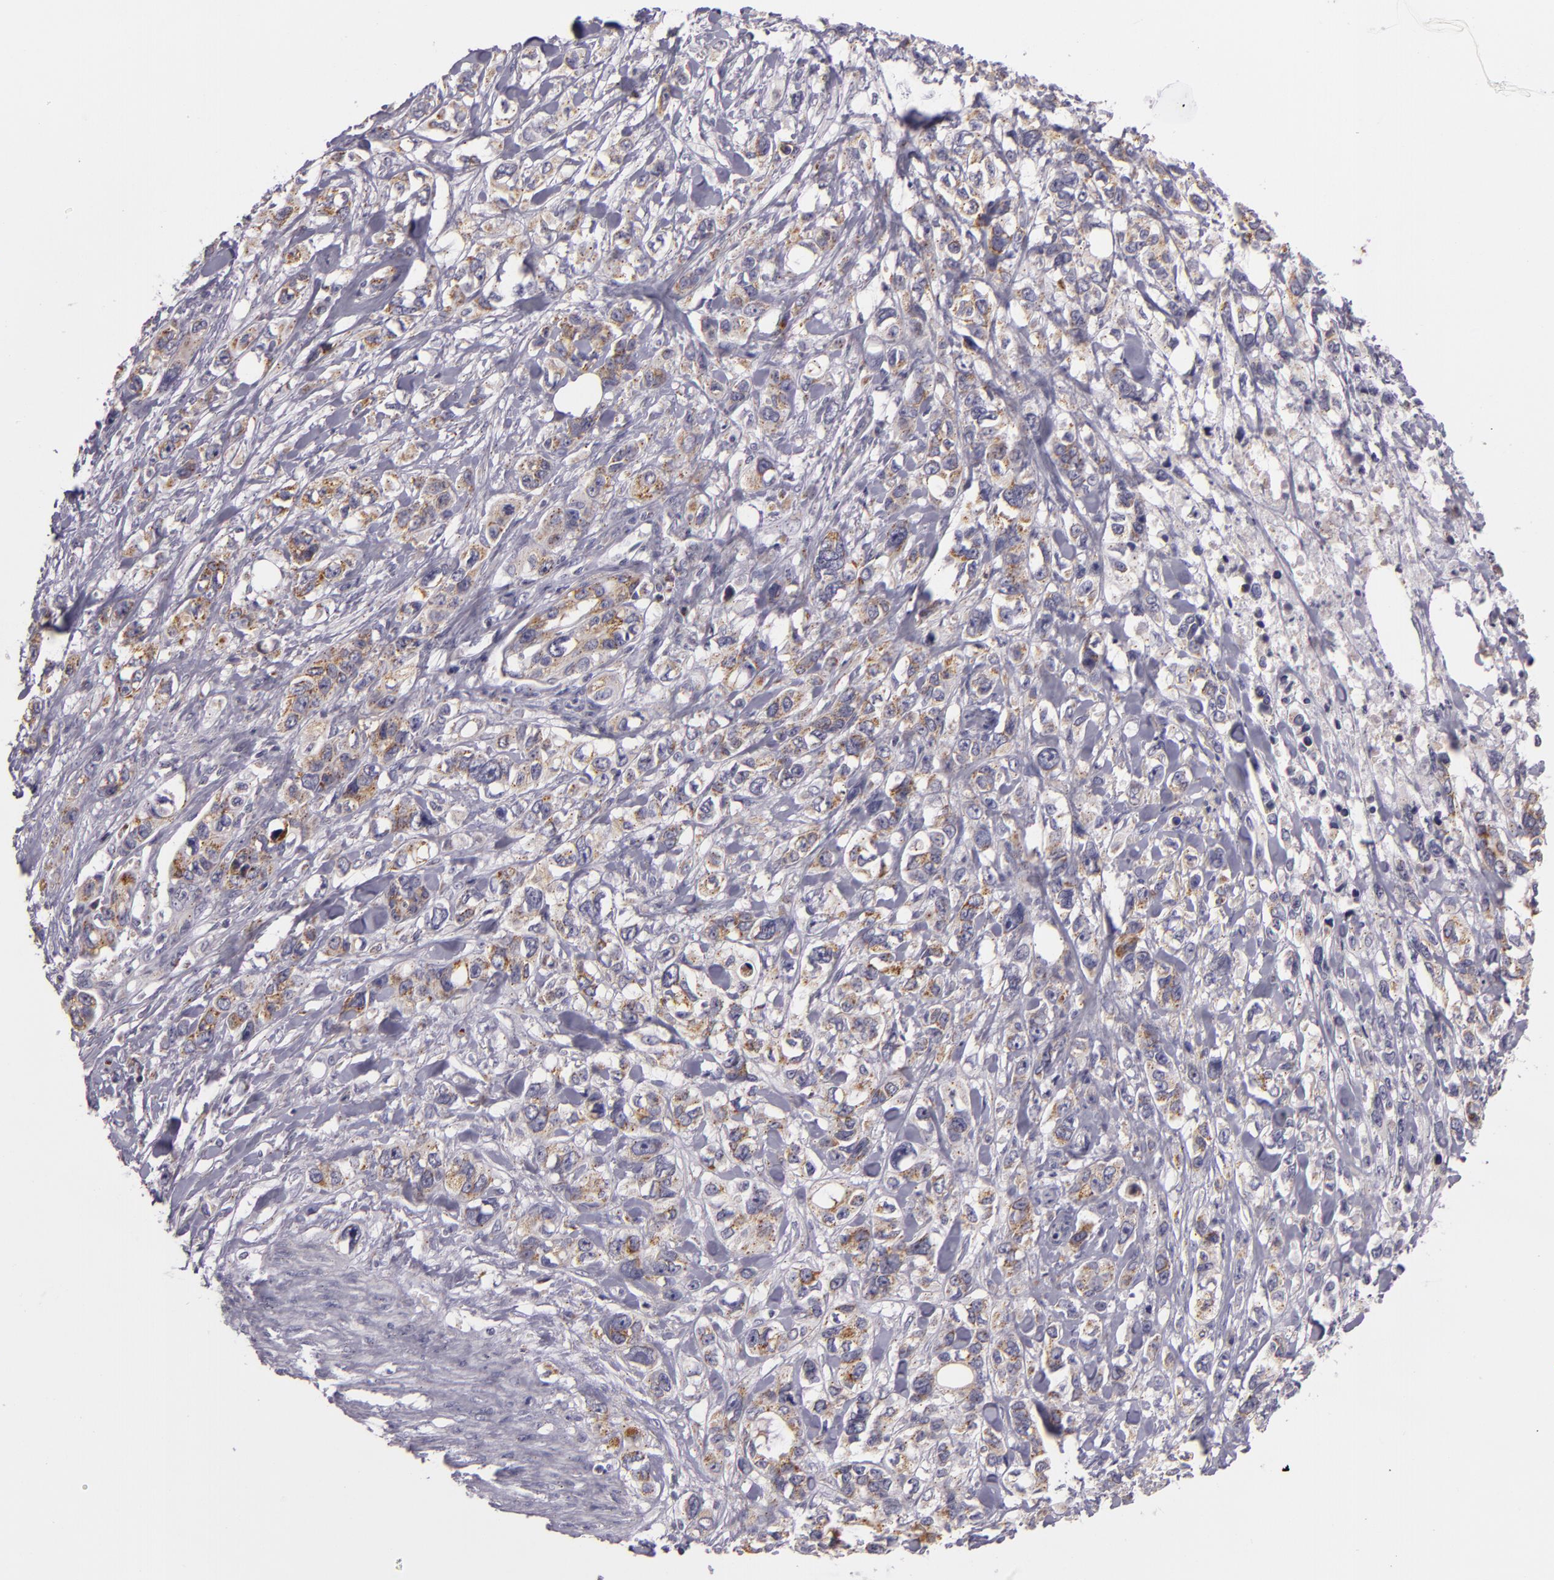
{"staining": {"intensity": "moderate", "quantity": ">75%", "location": "cytoplasmic/membranous"}, "tissue": "stomach cancer", "cell_type": "Tumor cells", "image_type": "cancer", "snomed": [{"axis": "morphology", "description": "Adenocarcinoma, NOS"}, {"axis": "topography", "description": "Stomach, upper"}], "caption": "IHC of stomach cancer (adenocarcinoma) reveals medium levels of moderate cytoplasmic/membranous positivity in about >75% of tumor cells. Using DAB (brown) and hematoxylin (blue) stains, captured at high magnification using brightfield microscopy.", "gene": "CILK1", "patient": {"sex": "male", "age": 47}}